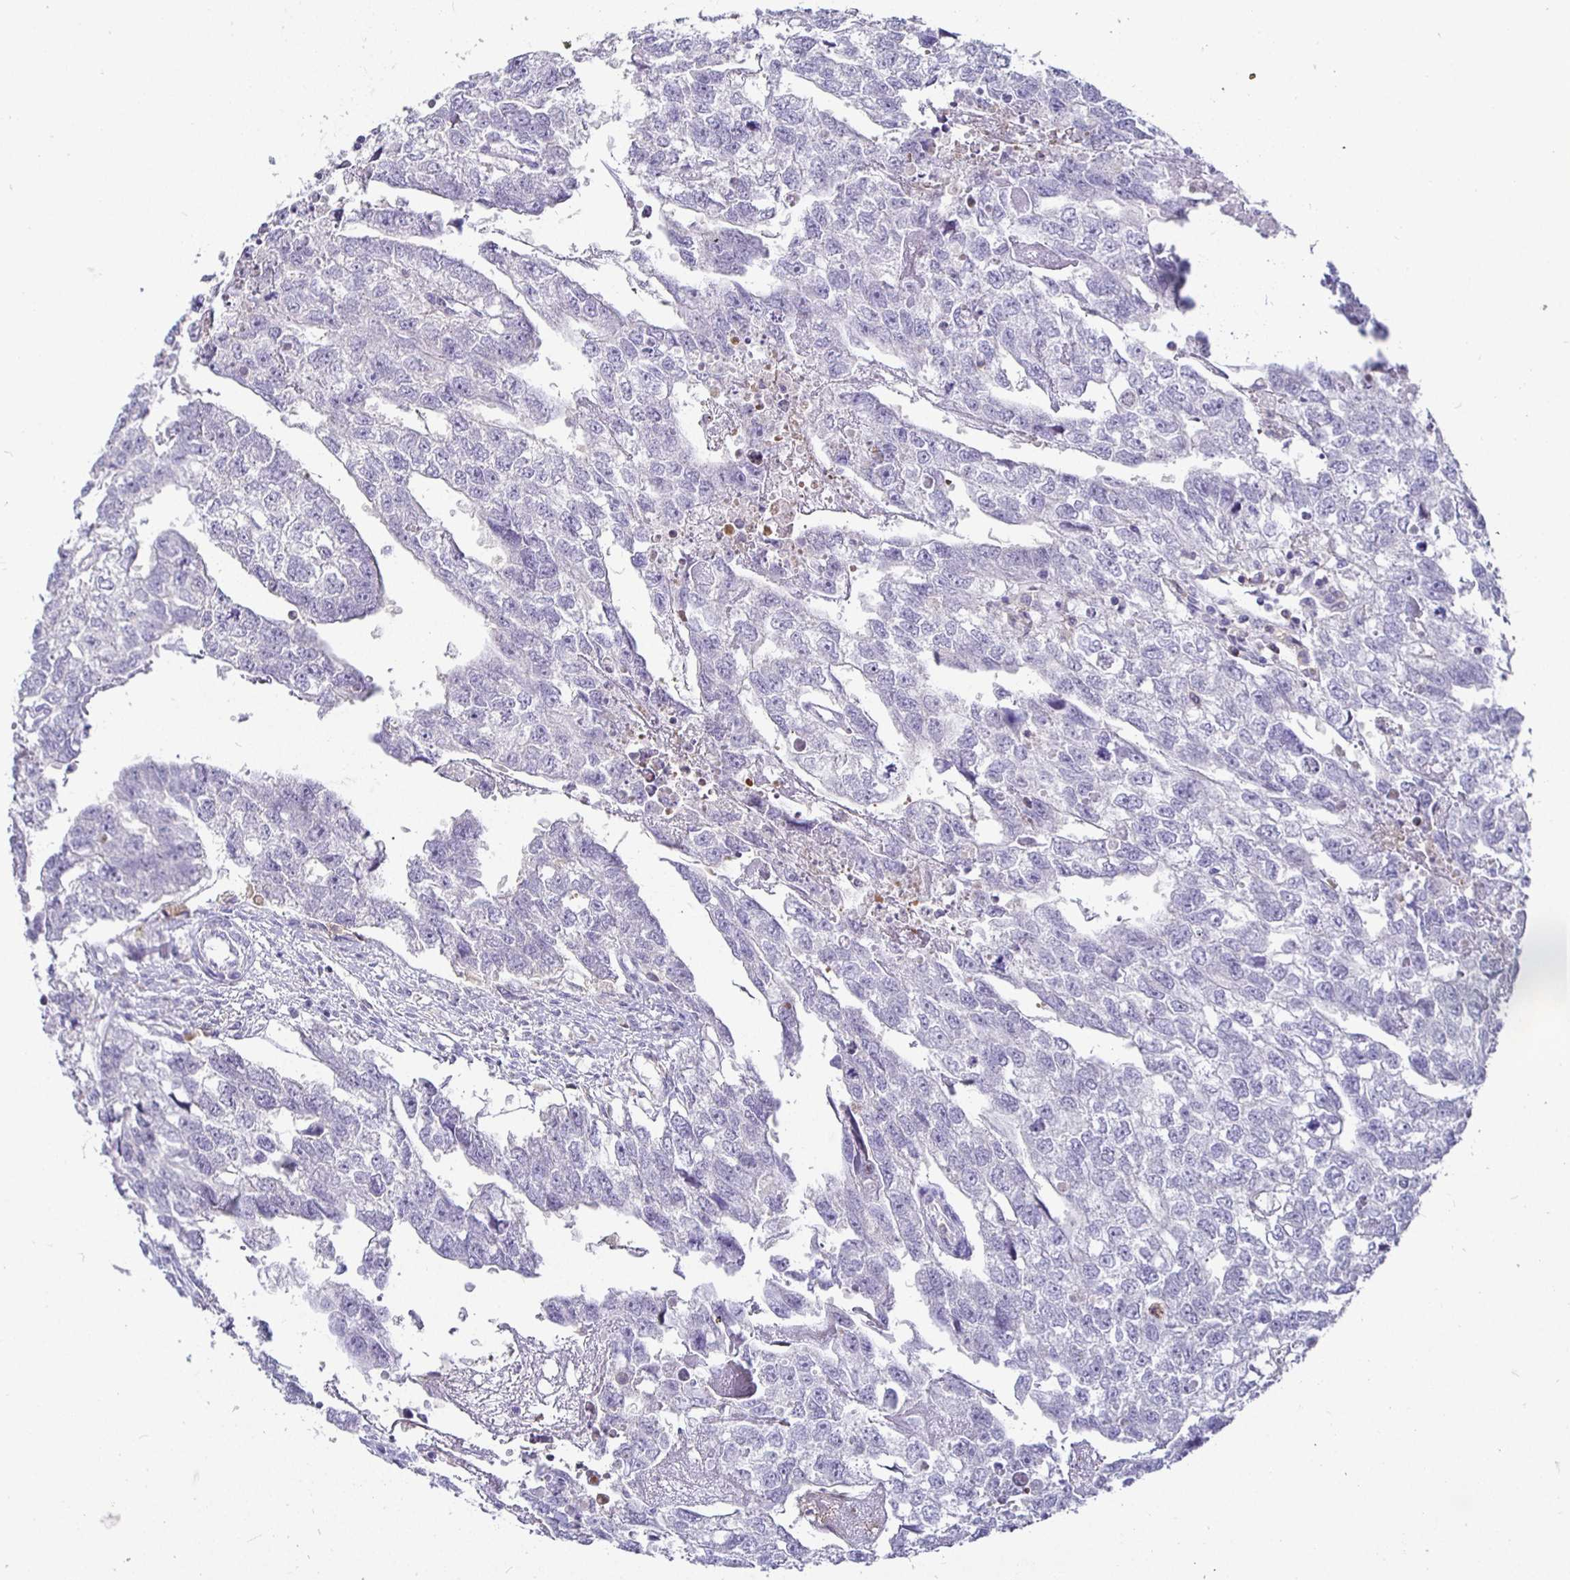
{"staining": {"intensity": "negative", "quantity": "none", "location": "none"}, "tissue": "testis cancer", "cell_type": "Tumor cells", "image_type": "cancer", "snomed": [{"axis": "morphology", "description": "Carcinoma, Embryonal, NOS"}, {"axis": "morphology", "description": "Teratoma, malignant, NOS"}, {"axis": "topography", "description": "Testis"}], "caption": "Immunohistochemistry (IHC) photomicrograph of human teratoma (malignant) (testis) stained for a protein (brown), which displays no expression in tumor cells. (DAB (3,3'-diaminobenzidine) immunohistochemistry visualized using brightfield microscopy, high magnification).", "gene": "SIRPA", "patient": {"sex": "male", "age": 44}}